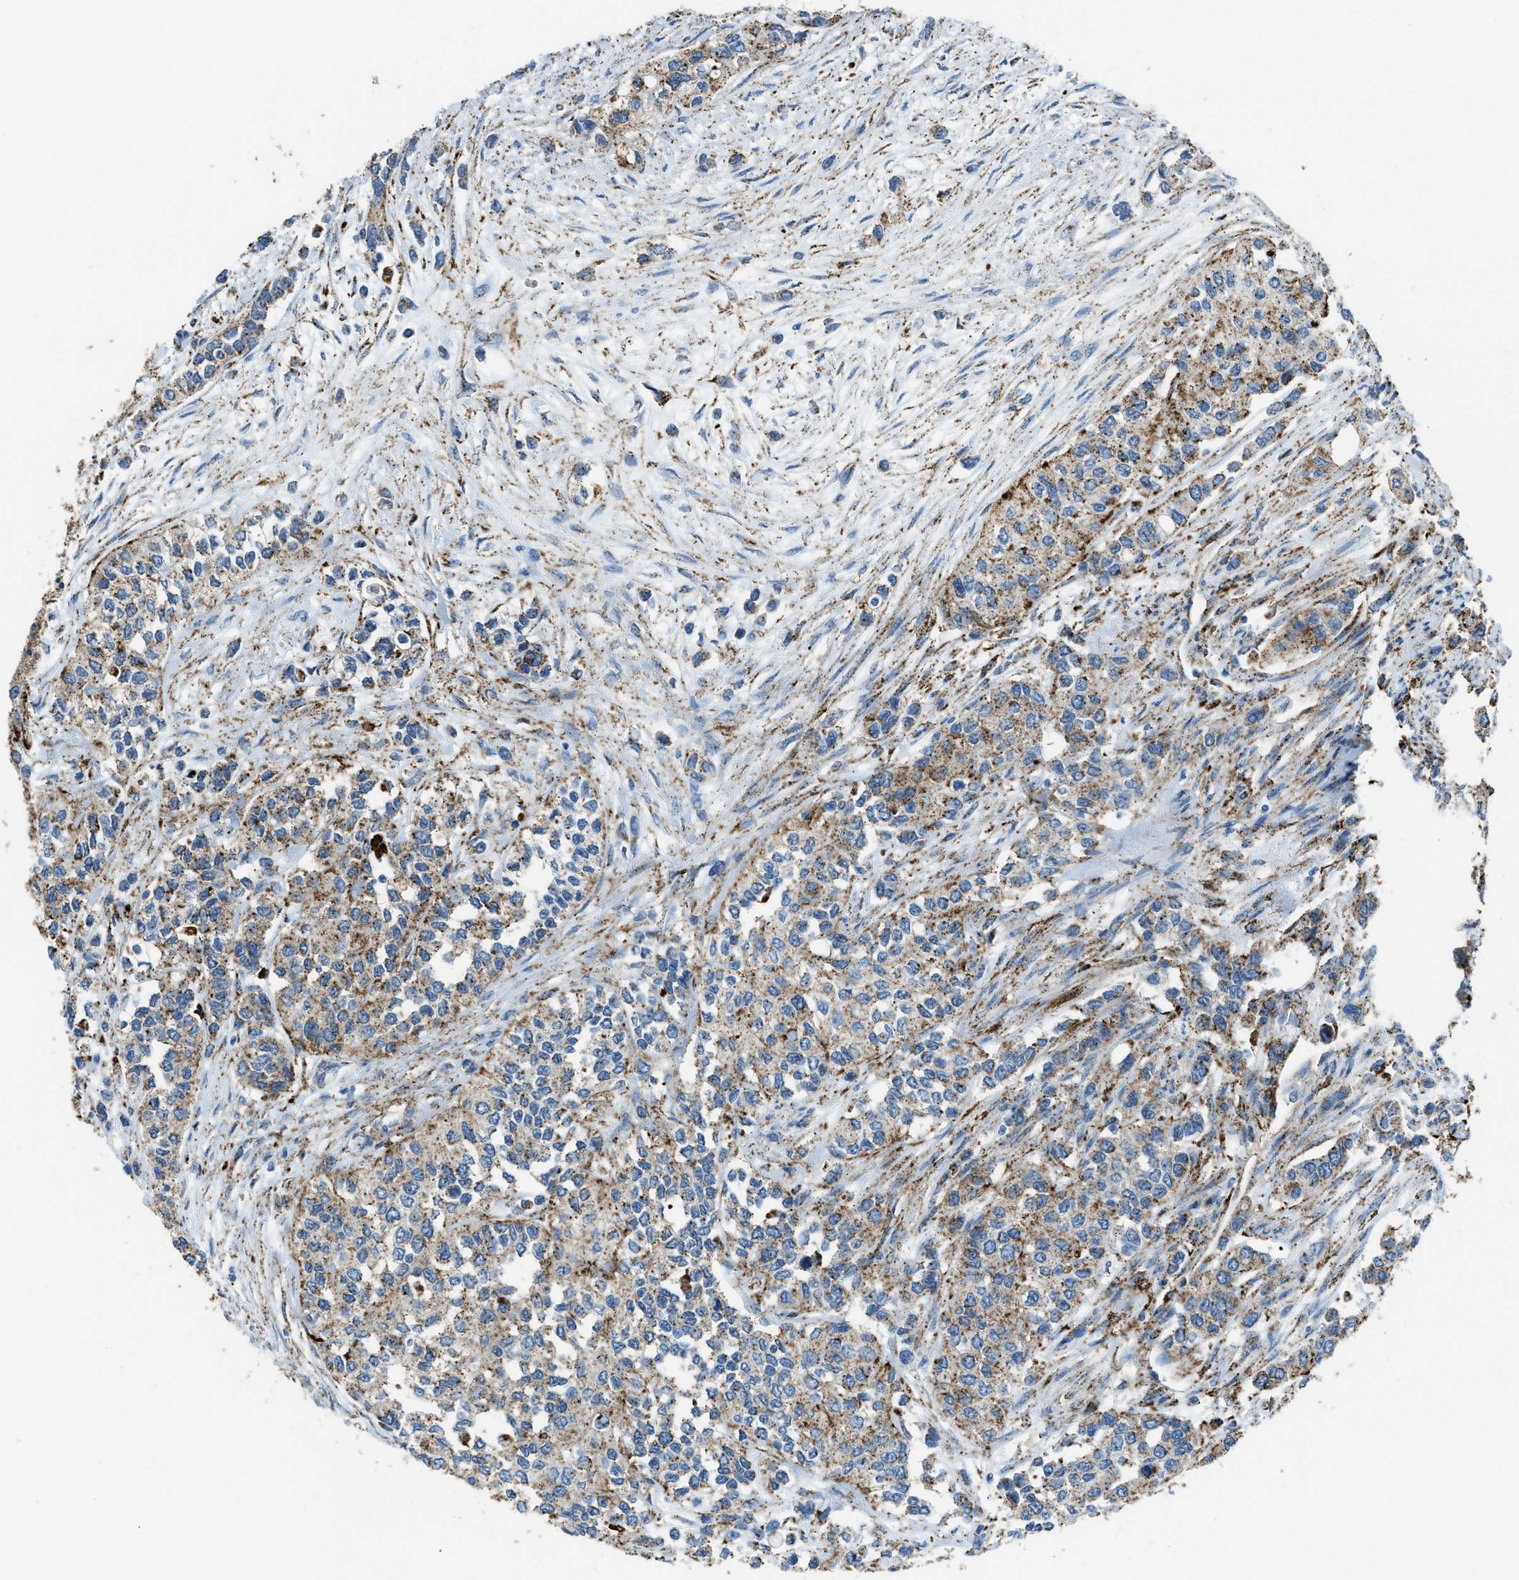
{"staining": {"intensity": "moderate", "quantity": ">75%", "location": "cytoplasmic/membranous"}, "tissue": "urothelial cancer", "cell_type": "Tumor cells", "image_type": "cancer", "snomed": [{"axis": "morphology", "description": "Urothelial carcinoma, High grade"}, {"axis": "topography", "description": "Urinary bladder"}], "caption": "Protein analysis of urothelial carcinoma (high-grade) tissue shows moderate cytoplasmic/membranous staining in approximately >75% of tumor cells. (DAB IHC, brown staining for protein, blue staining for nuclei).", "gene": "SCARB2", "patient": {"sex": "female", "age": 56}}